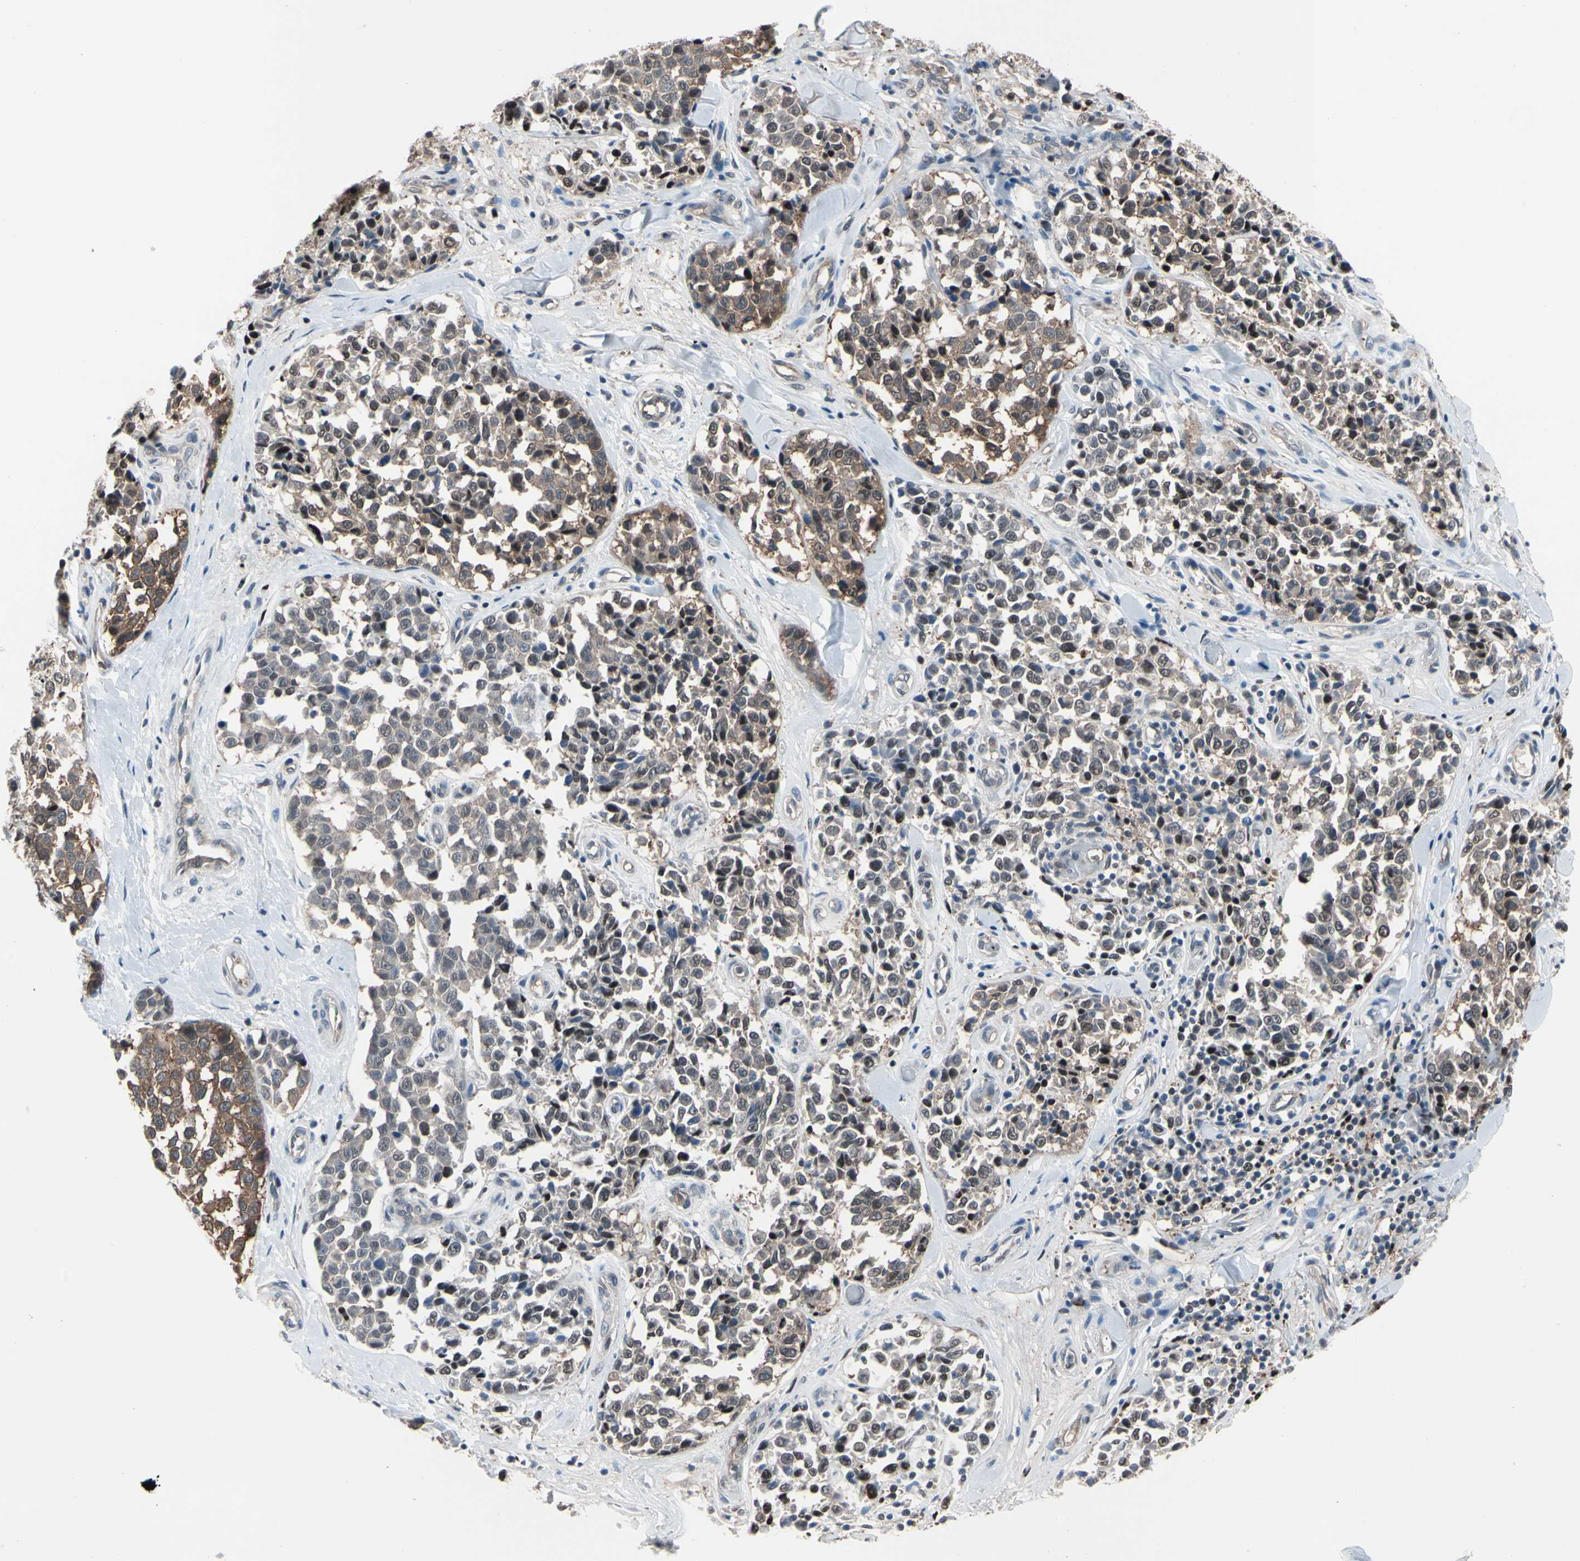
{"staining": {"intensity": "weak", "quantity": ">75%", "location": "cytoplasmic/membranous,nuclear"}, "tissue": "melanoma", "cell_type": "Tumor cells", "image_type": "cancer", "snomed": [{"axis": "morphology", "description": "Malignant melanoma, NOS"}, {"axis": "topography", "description": "Skin"}], "caption": "Immunohistochemistry (IHC) image of neoplastic tissue: human malignant melanoma stained using IHC exhibits low levels of weak protein expression localized specifically in the cytoplasmic/membranous and nuclear of tumor cells, appearing as a cytoplasmic/membranous and nuclear brown color.", "gene": "PSMA2", "patient": {"sex": "female", "age": 64}}